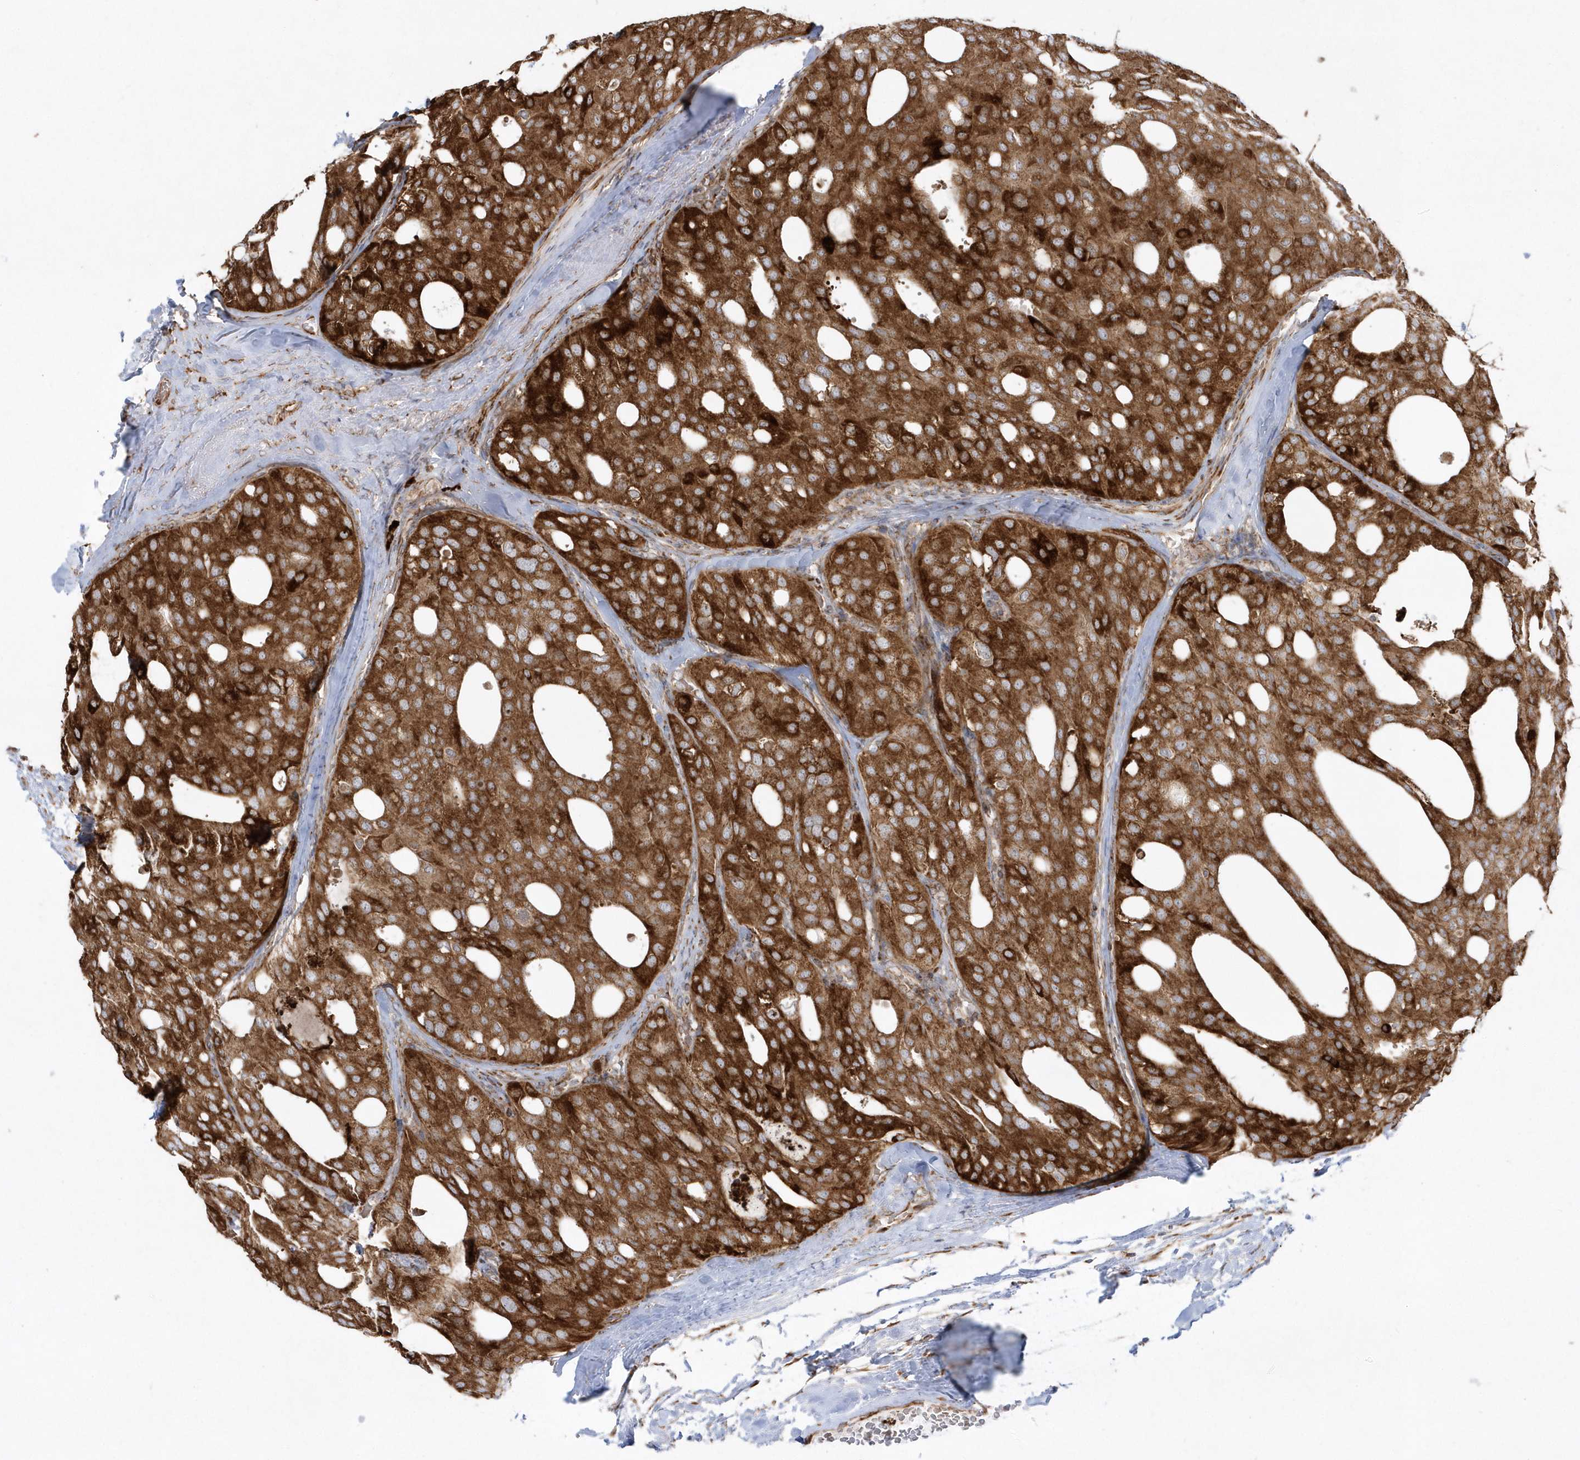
{"staining": {"intensity": "strong", "quantity": ">75%", "location": "cytoplasmic/membranous"}, "tissue": "thyroid cancer", "cell_type": "Tumor cells", "image_type": "cancer", "snomed": [{"axis": "morphology", "description": "Follicular adenoma carcinoma, NOS"}, {"axis": "topography", "description": "Thyroid gland"}], "caption": "A brown stain highlights strong cytoplasmic/membranous positivity of a protein in thyroid cancer tumor cells.", "gene": "SH3BP2", "patient": {"sex": "male", "age": 75}}